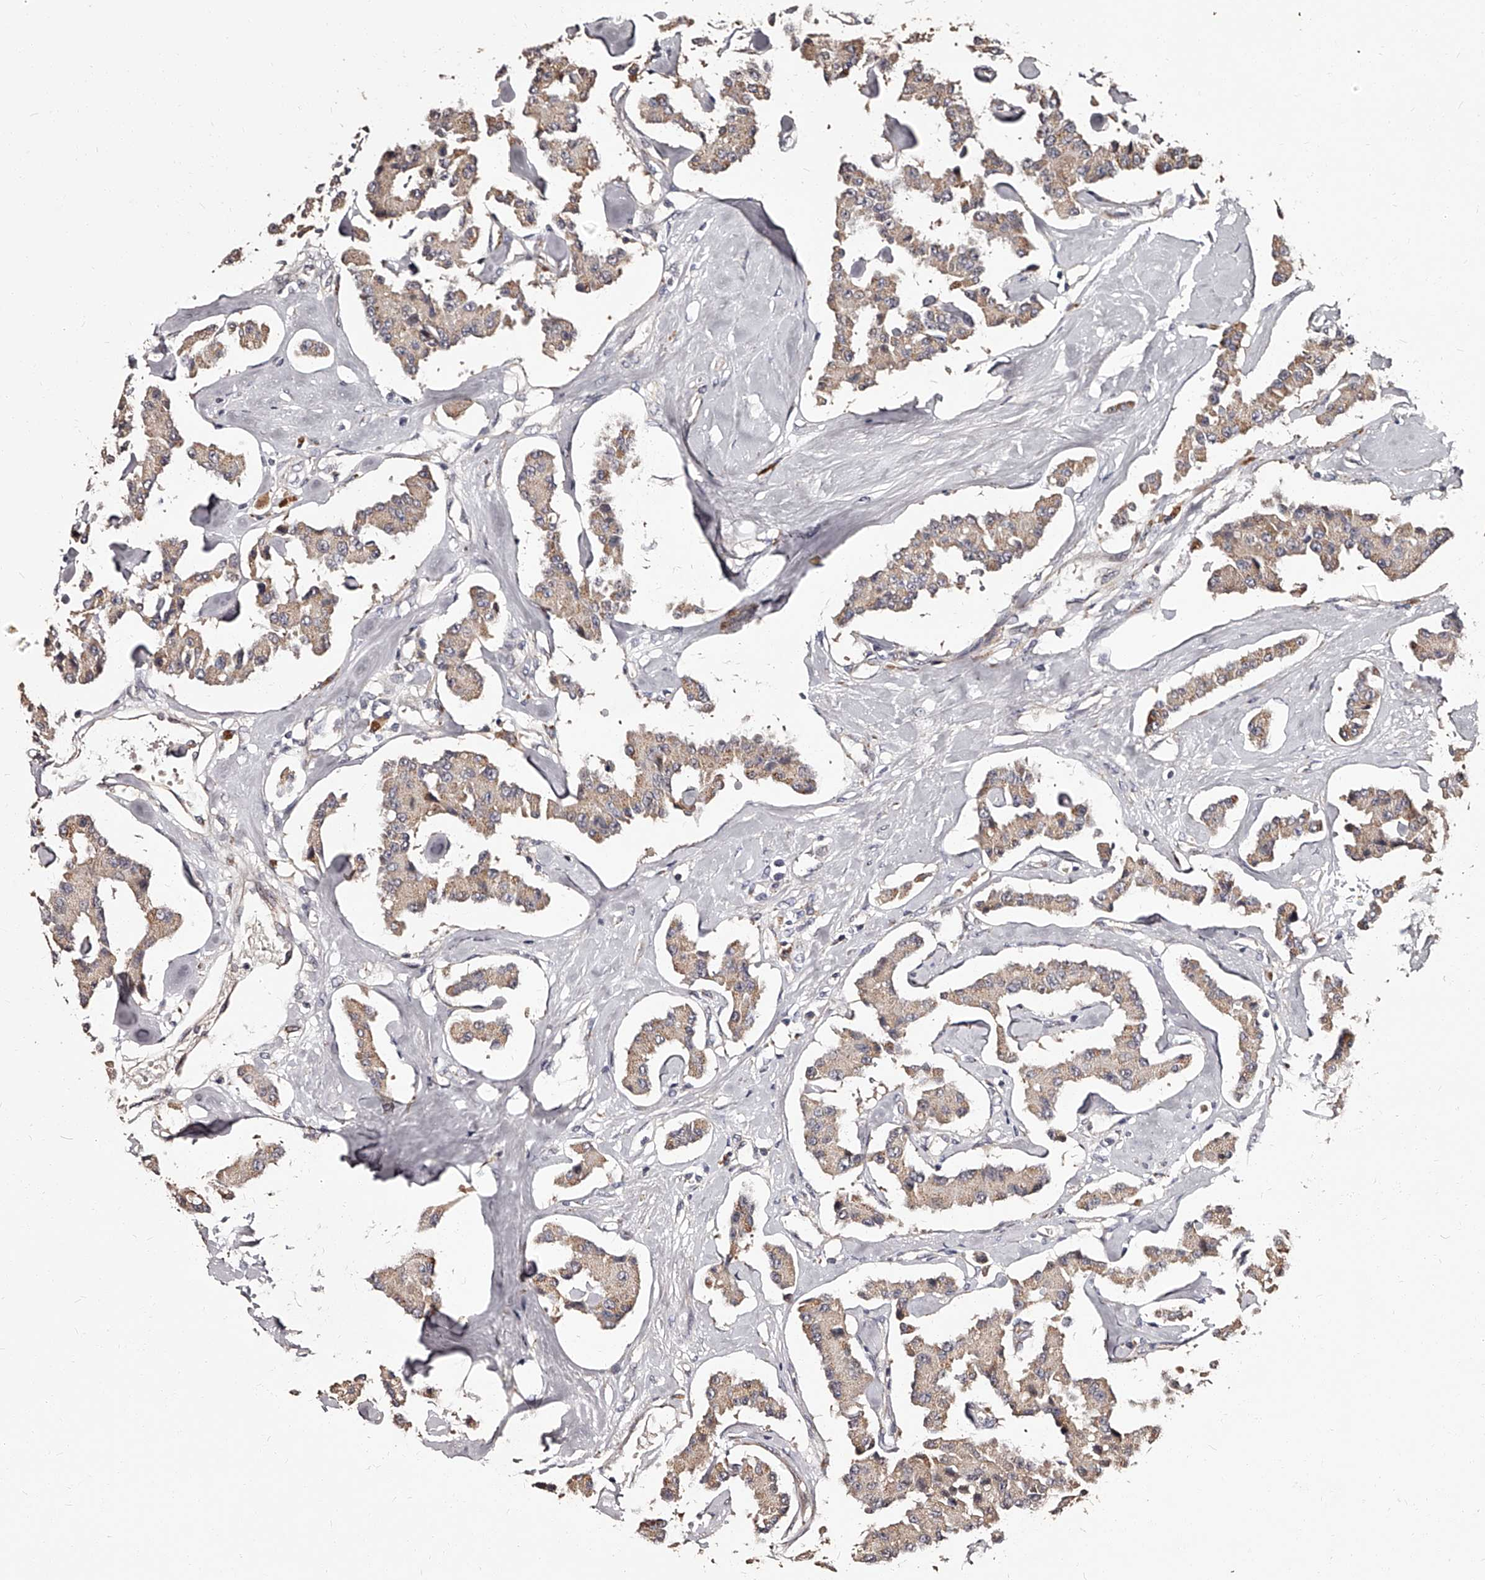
{"staining": {"intensity": "weak", "quantity": ">75%", "location": "cytoplasmic/membranous"}, "tissue": "carcinoid", "cell_type": "Tumor cells", "image_type": "cancer", "snomed": [{"axis": "morphology", "description": "Carcinoid, malignant, NOS"}, {"axis": "topography", "description": "Pancreas"}], "caption": "Human carcinoid stained for a protein (brown) exhibits weak cytoplasmic/membranous positive expression in approximately >75% of tumor cells.", "gene": "RSC1A1", "patient": {"sex": "male", "age": 41}}